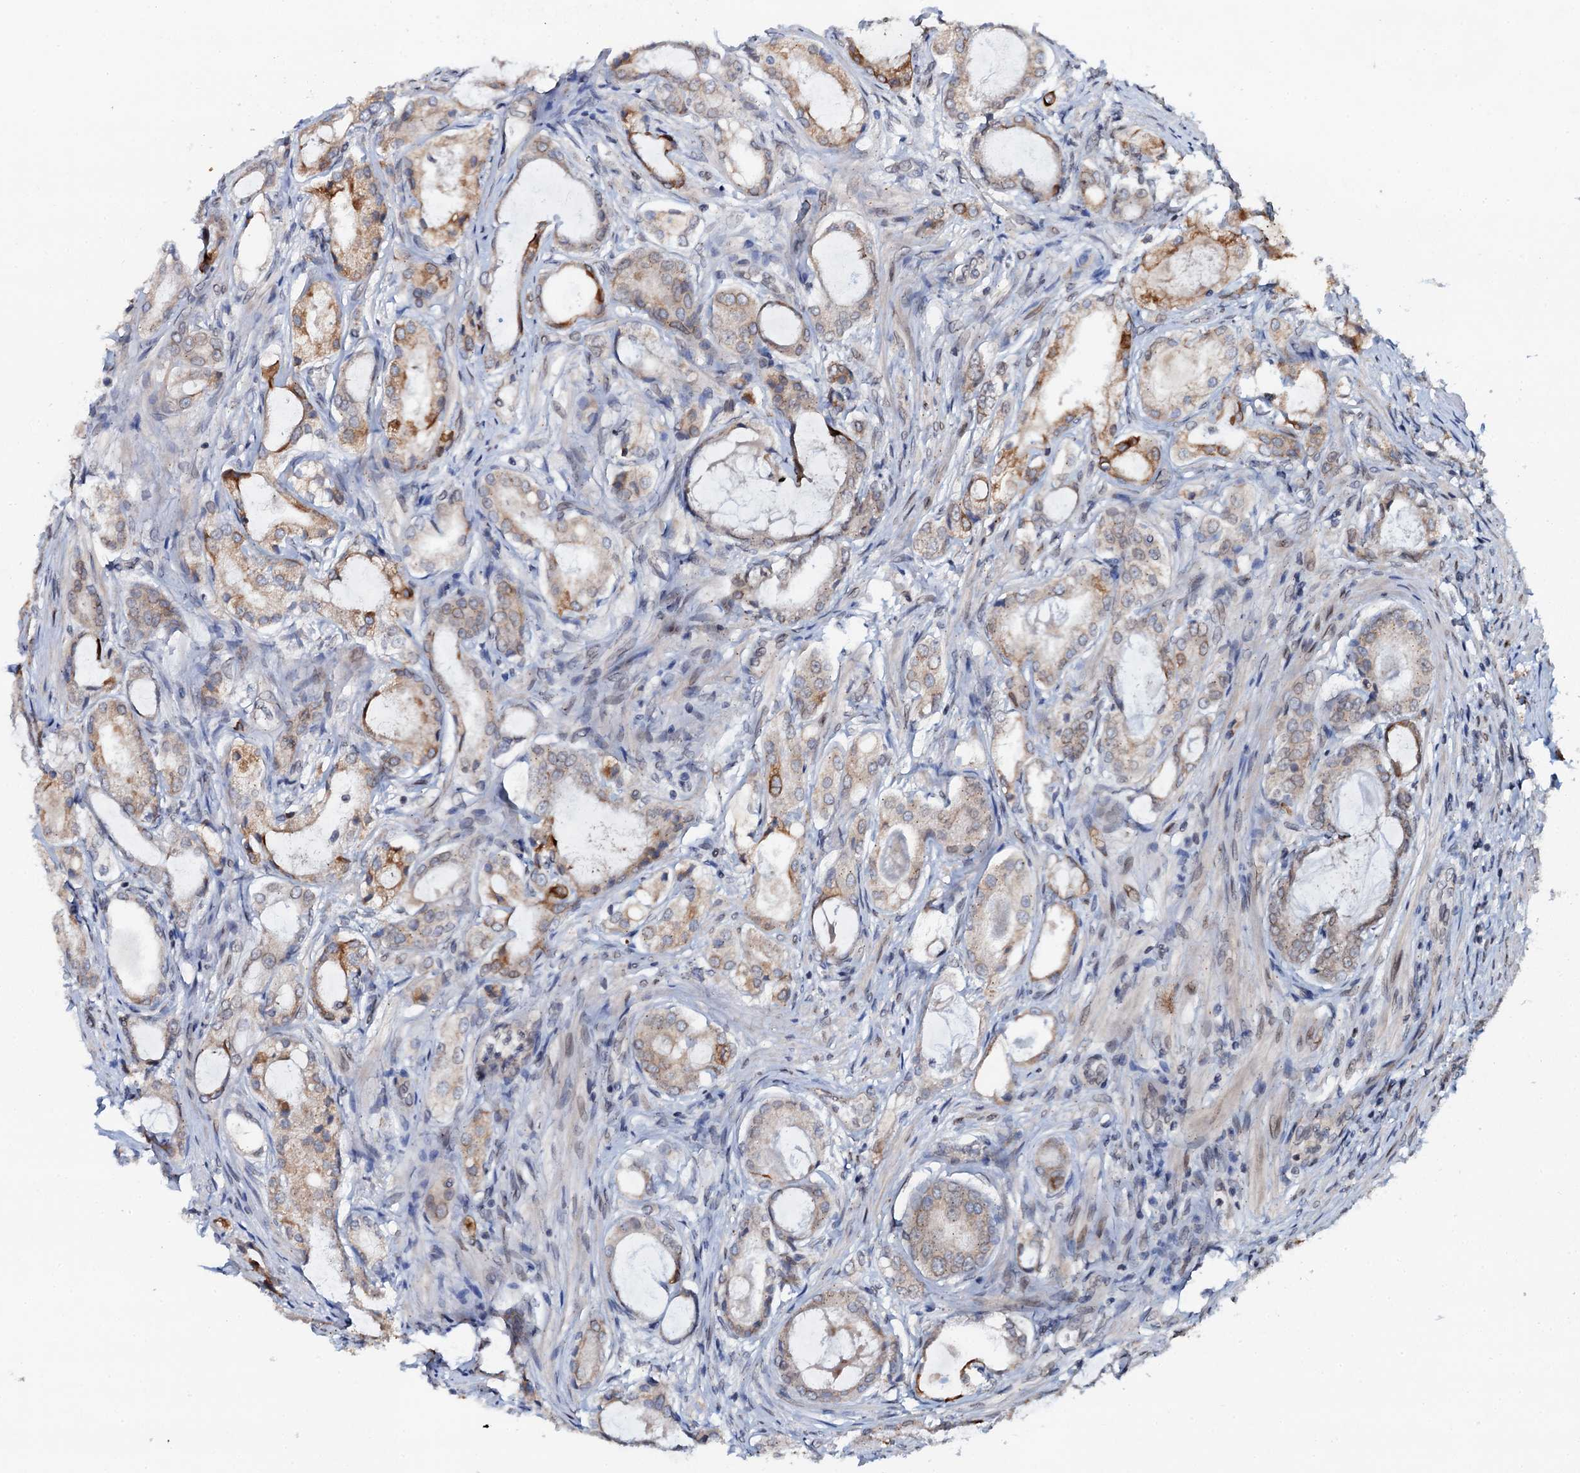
{"staining": {"intensity": "strong", "quantity": "<25%", "location": "cytoplasmic/membranous"}, "tissue": "prostate cancer", "cell_type": "Tumor cells", "image_type": "cancer", "snomed": [{"axis": "morphology", "description": "Adenocarcinoma, Low grade"}, {"axis": "topography", "description": "Prostate"}], "caption": "Prostate low-grade adenocarcinoma stained with a protein marker exhibits strong staining in tumor cells.", "gene": "SNTA1", "patient": {"sex": "male", "age": 68}}